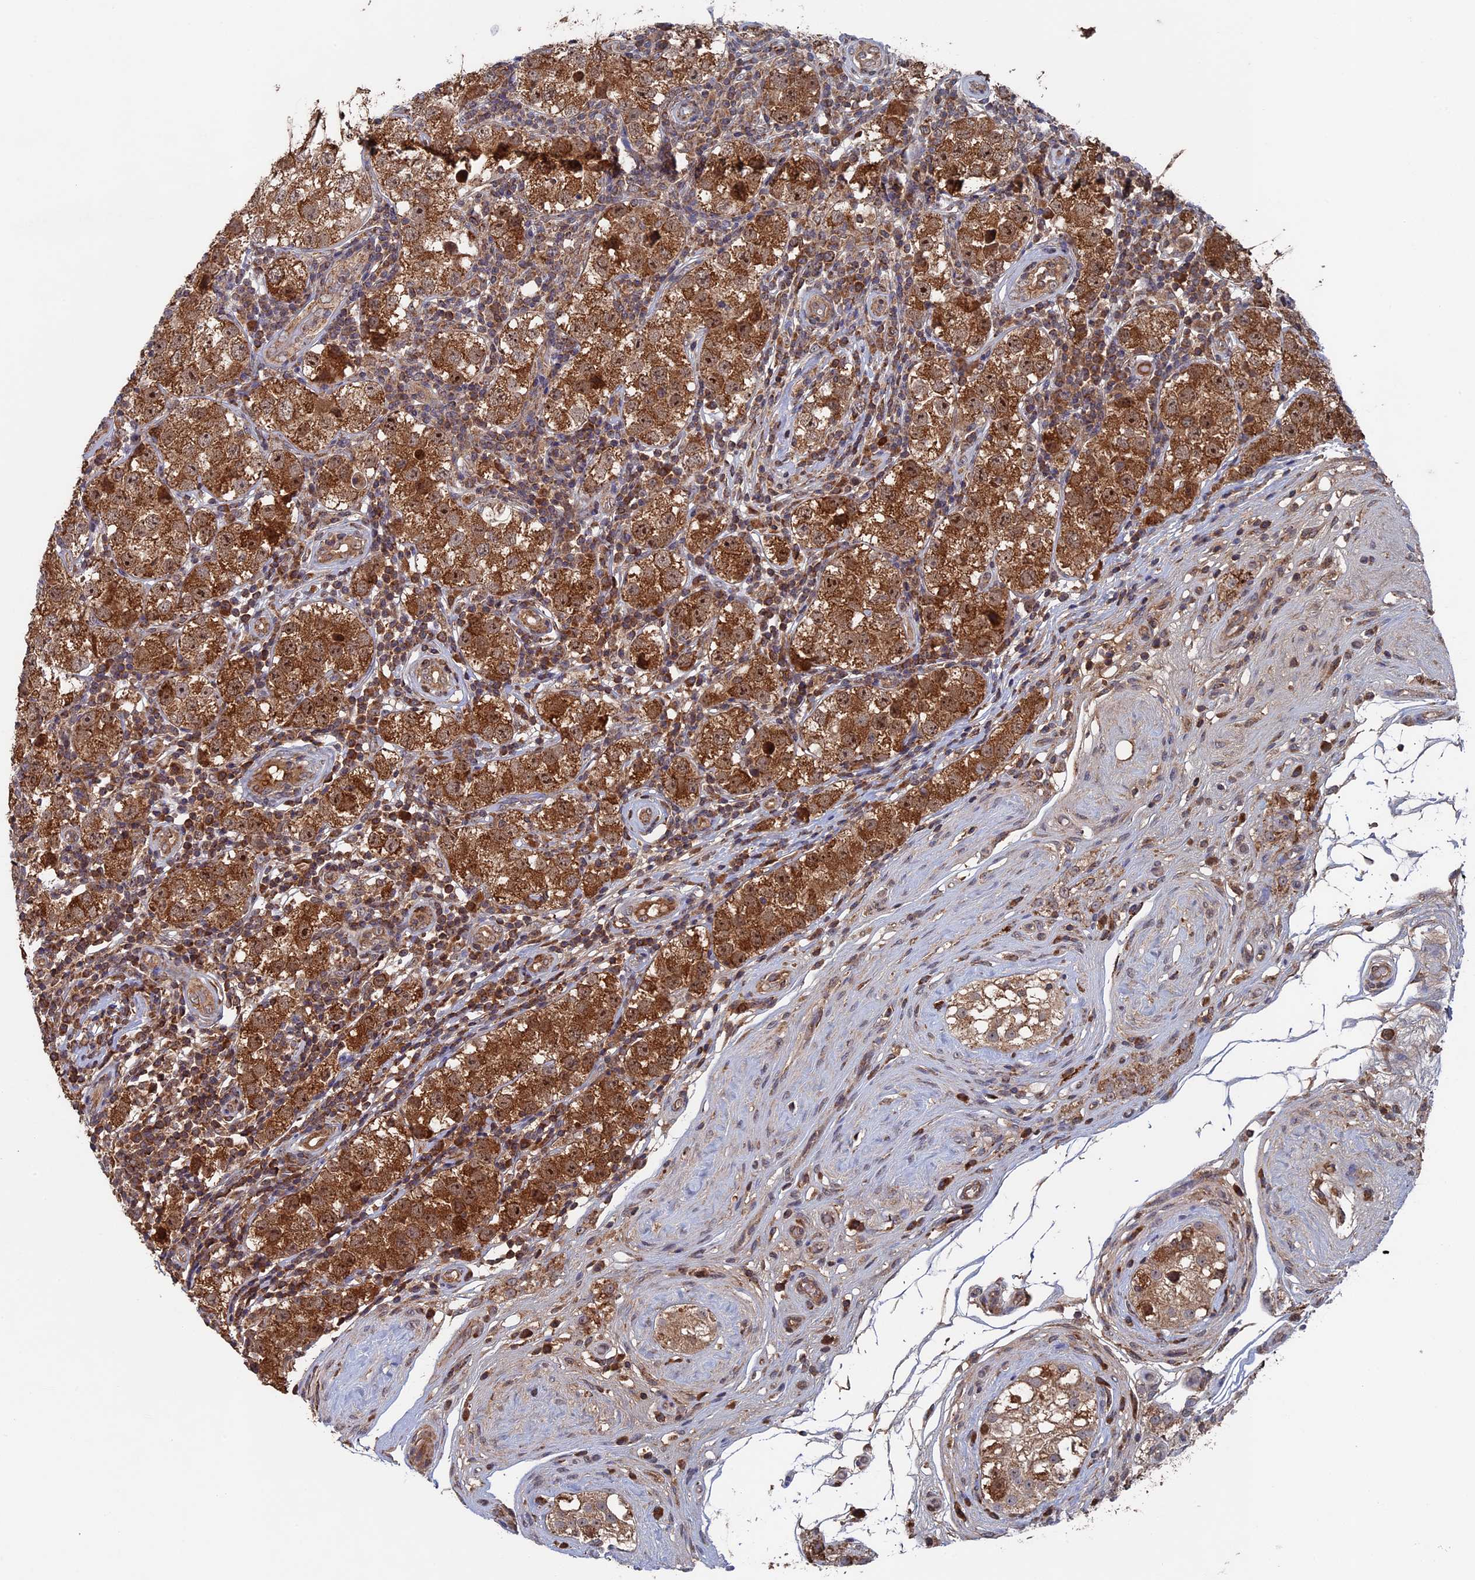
{"staining": {"intensity": "strong", "quantity": ">75%", "location": "cytoplasmic/membranous"}, "tissue": "testis cancer", "cell_type": "Tumor cells", "image_type": "cancer", "snomed": [{"axis": "morphology", "description": "Seminoma, NOS"}, {"axis": "topography", "description": "Testis"}], "caption": "Approximately >75% of tumor cells in seminoma (testis) show strong cytoplasmic/membranous protein expression as visualized by brown immunohistochemical staining.", "gene": "RAB15", "patient": {"sex": "male", "age": 34}}